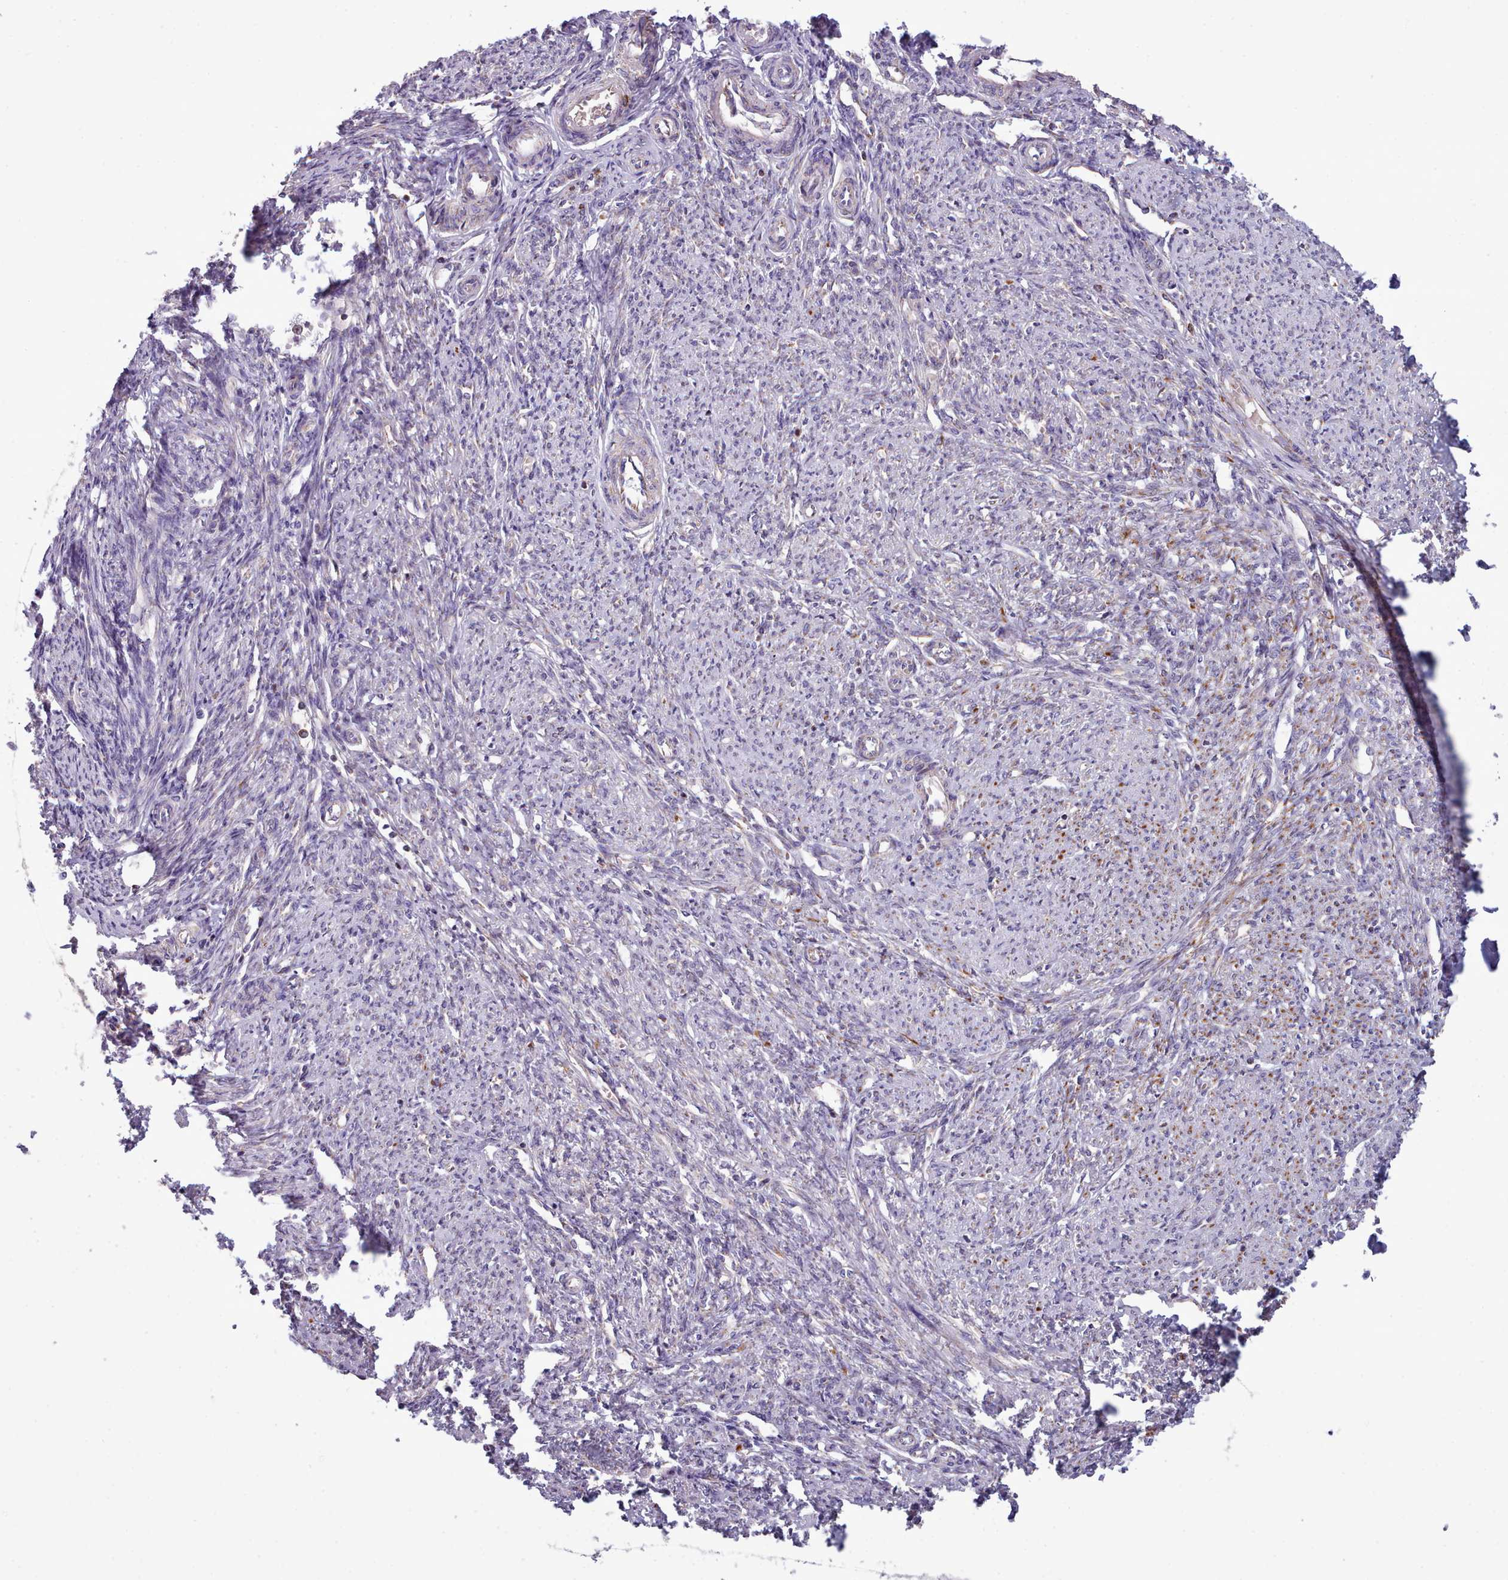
{"staining": {"intensity": "weak", "quantity": "<25%", "location": "cytoplasmic/membranous"}, "tissue": "smooth muscle", "cell_type": "Smooth muscle cells", "image_type": "normal", "snomed": [{"axis": "morphology", "description": "Normal tissue, NOS"}, {"axis": "topography", "description": "Smooth muscle"}, {"axis": "topography", "description": "Uterus"}], "caption": "The photomicrograph shows no staining of smooth muscle cells in normal smooth muscle. (DAB immunohistochemistry visualized using brightfield microscopy, high magnification).", "gene": "SRP54", "patient": {"sex": "female", "age": 59}}